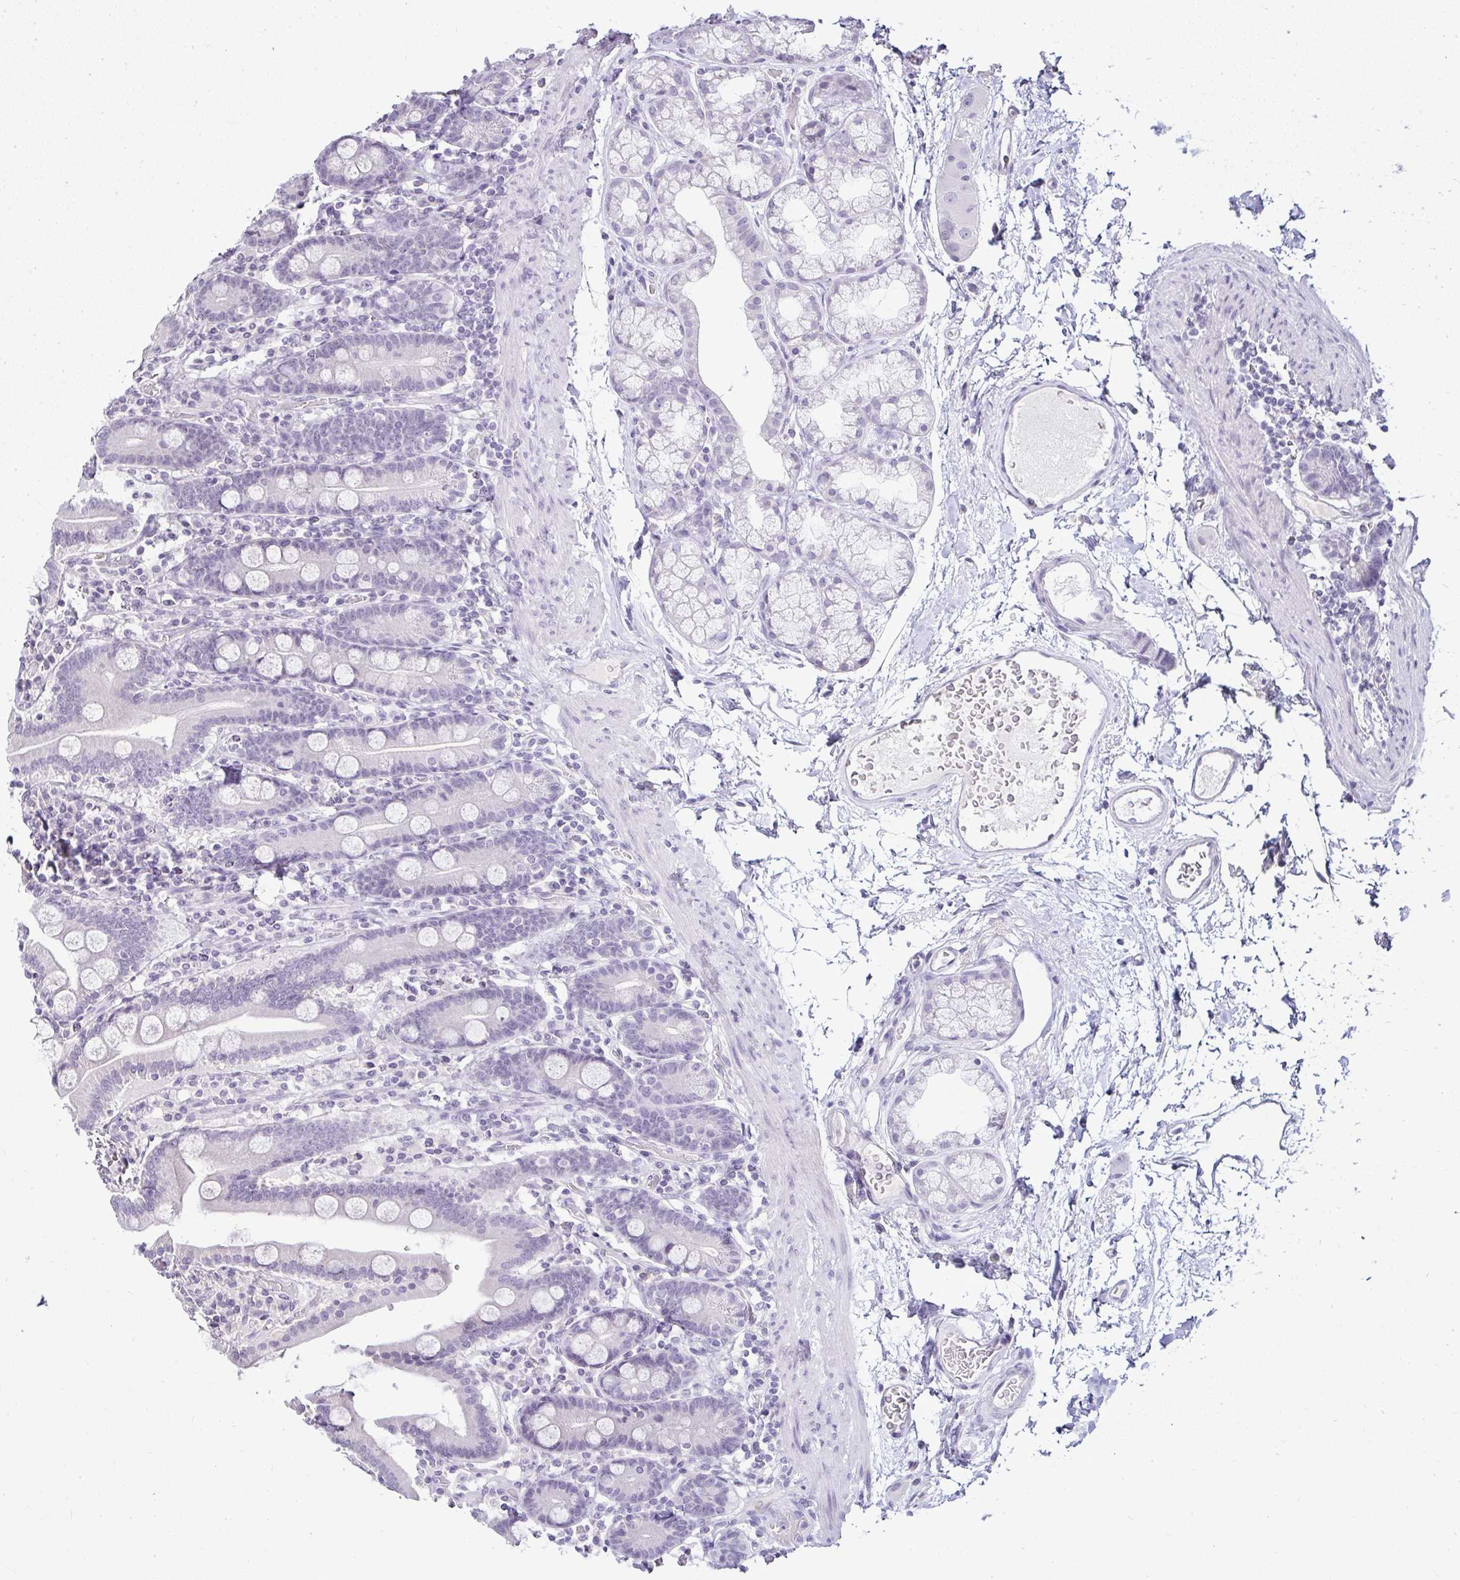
{"staining": {"intensity": "negative", "quantity": "none", "location": "none"}, "tissue": "duodenum", "cell_type": "Glandular cells", "image_type": "normal", "snomed": [{"axis": "morphology", "description": "Normal tissue, NOS"}, {"axis": "topography", "description": "Duodenum"}], "caption": "This is a image of IHC staining of benign duodenum, which shows no staining in glandular cells. The staining was performed using DAB (3,3'-diaminobenzidine) to visualize the protein expression in brown, while the nuclei were stained in blue with hematoxylin (Magnification: 20x).", "gene": "SERPINB3", "patient": {"sex": "male", "age": 55}}